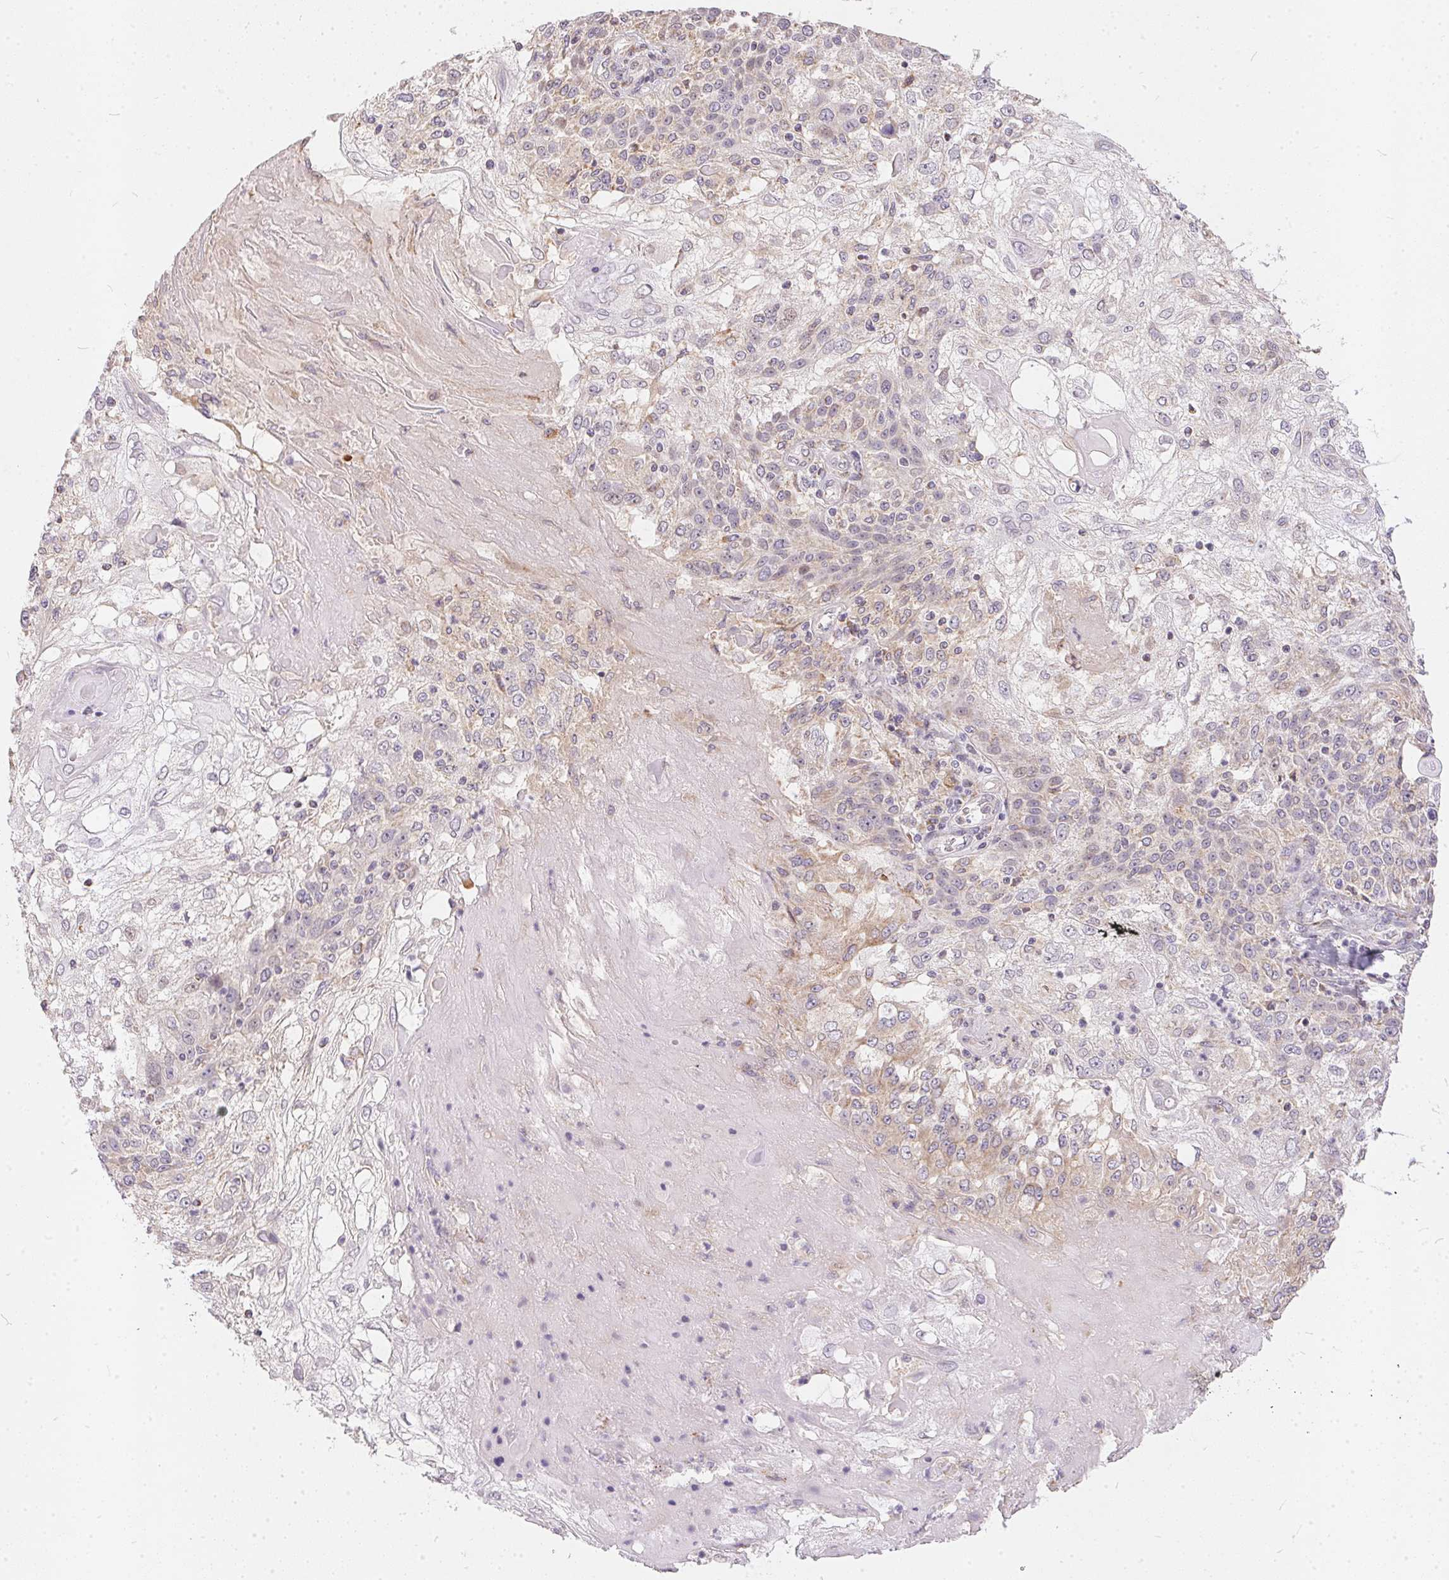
{"staining": {"intensity": "weak", "quantity": "<25%", "location": "cytoplasmic/membranous"}, "tissue": "skin cancer", "cell_type": "Tumor cells", "image_type": "cancer", "snomed": [{"axis": "morphology", "description": "Normal tissue, NOS"}, {"axis": "morphology", "description": "Squamous cell carcinoma, NOS"}, {"axis": "topography", "description": "Skin"}], "caption": "High power microscopy image of an immunohistochemistry histopathology image of skin squamous cell carcinoma, revealing no significant expression in tumor cells. (Stains: DAB (3,3'-diaminobenzidine) immunohistochemistry (IHC) with hematoxylin counter stain, Microscopy: brightfield microscopy at high magnification).", "gene": "VWA5B2", "patient": {"sex": "female", "age": 83}}